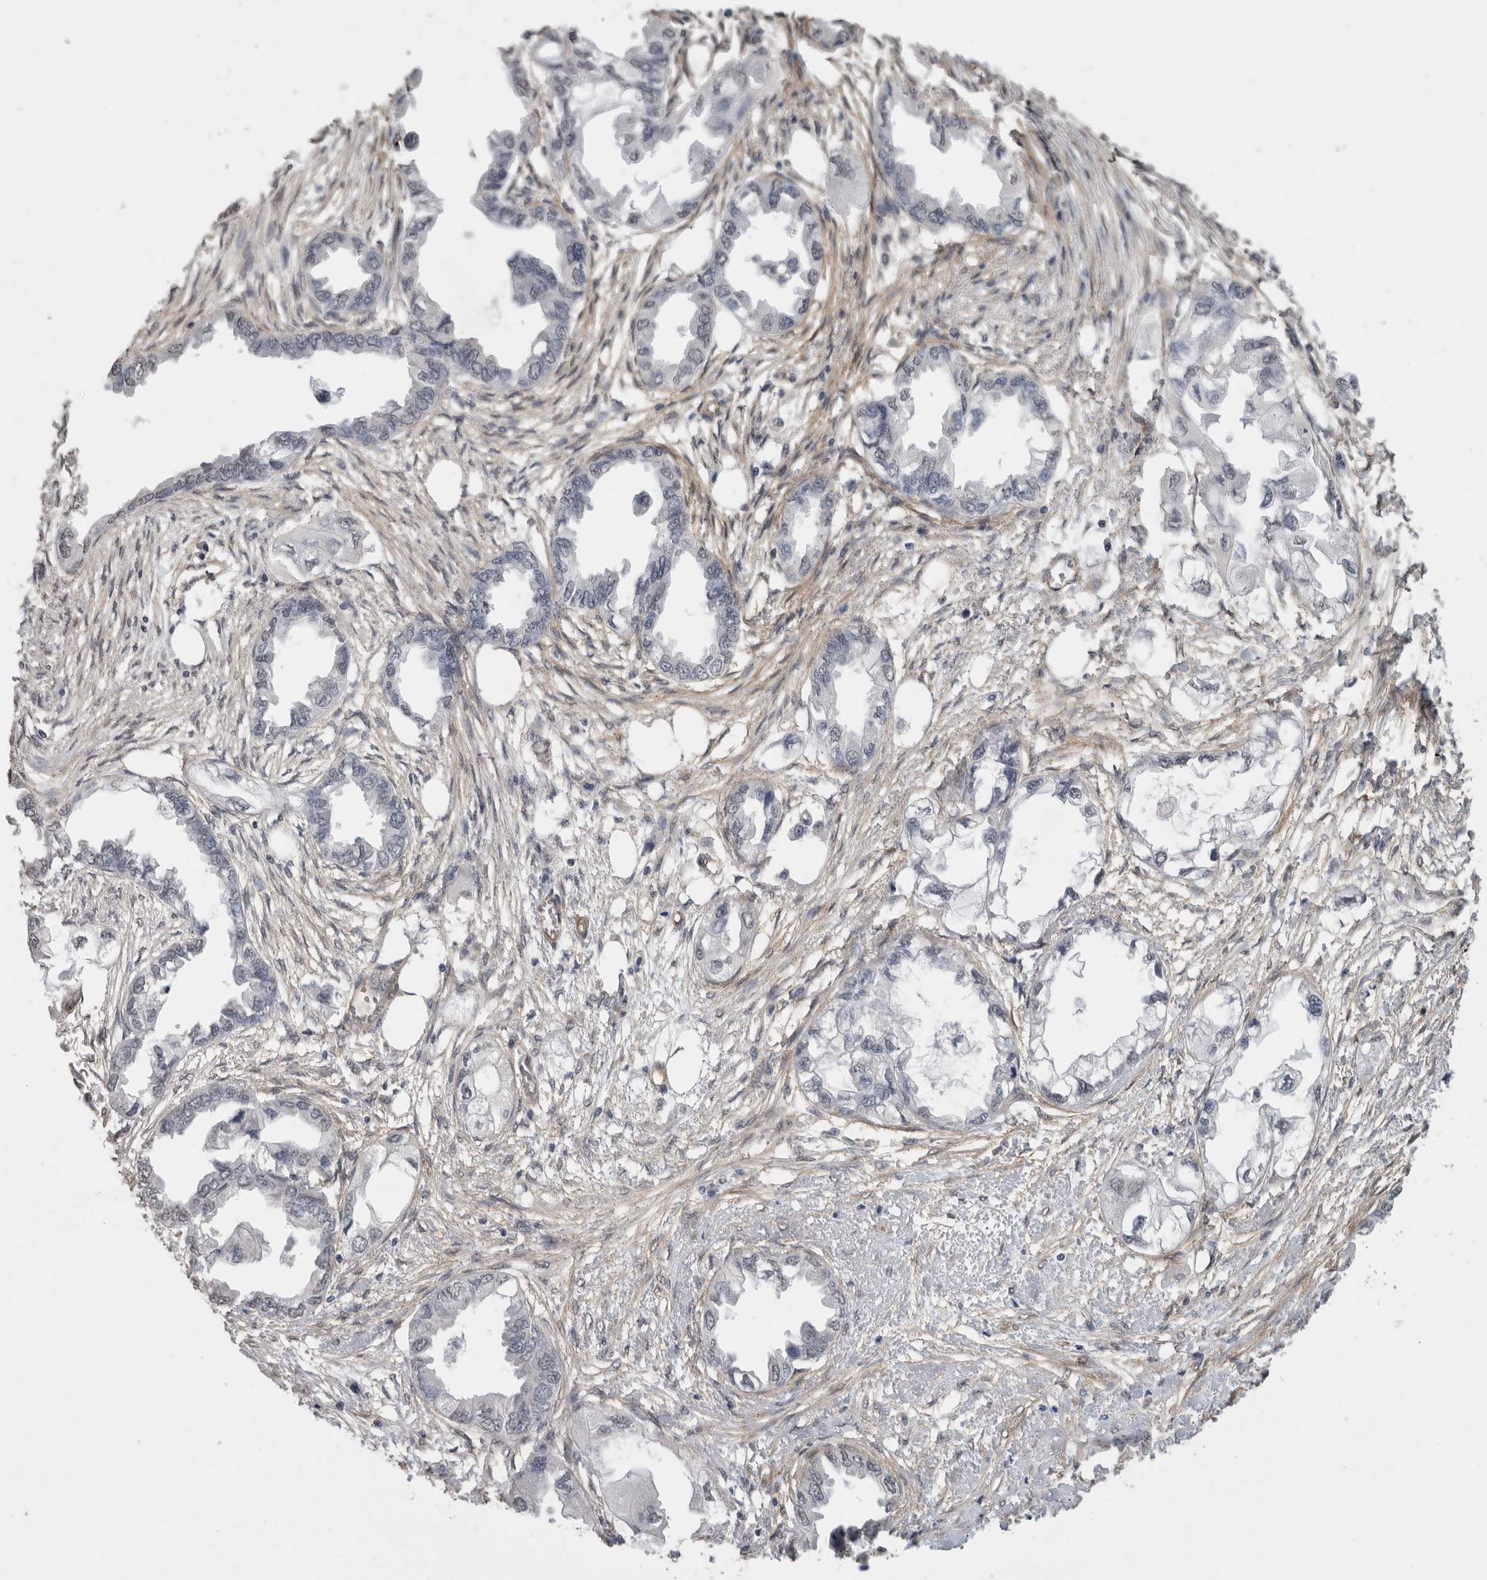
{"staining": {"intensity": "negative", "quantity": "none", "location": "none"}, "tissue": "endometrial cancer", "cell_type": "Tumor cells", "image_type": "cancer", "snomed": [{"axis": "morphology", "description": "Adenocarcinoma, NOS"}, {"axis": "morphology", "description": "Adenocarcinoma, metastatic, NOS"}, {"axis": "topography", "description": "Adipose tissue"}, {"axis": "topography", "description": "Endometrium"}], "caption": "Metastatic adenocarcinoma (endometrial) was stained to show a protein in brown. There is no significant expression in tumor cells.", "gene": "RECK", "patient": {"sex": "female", "age": 67}}